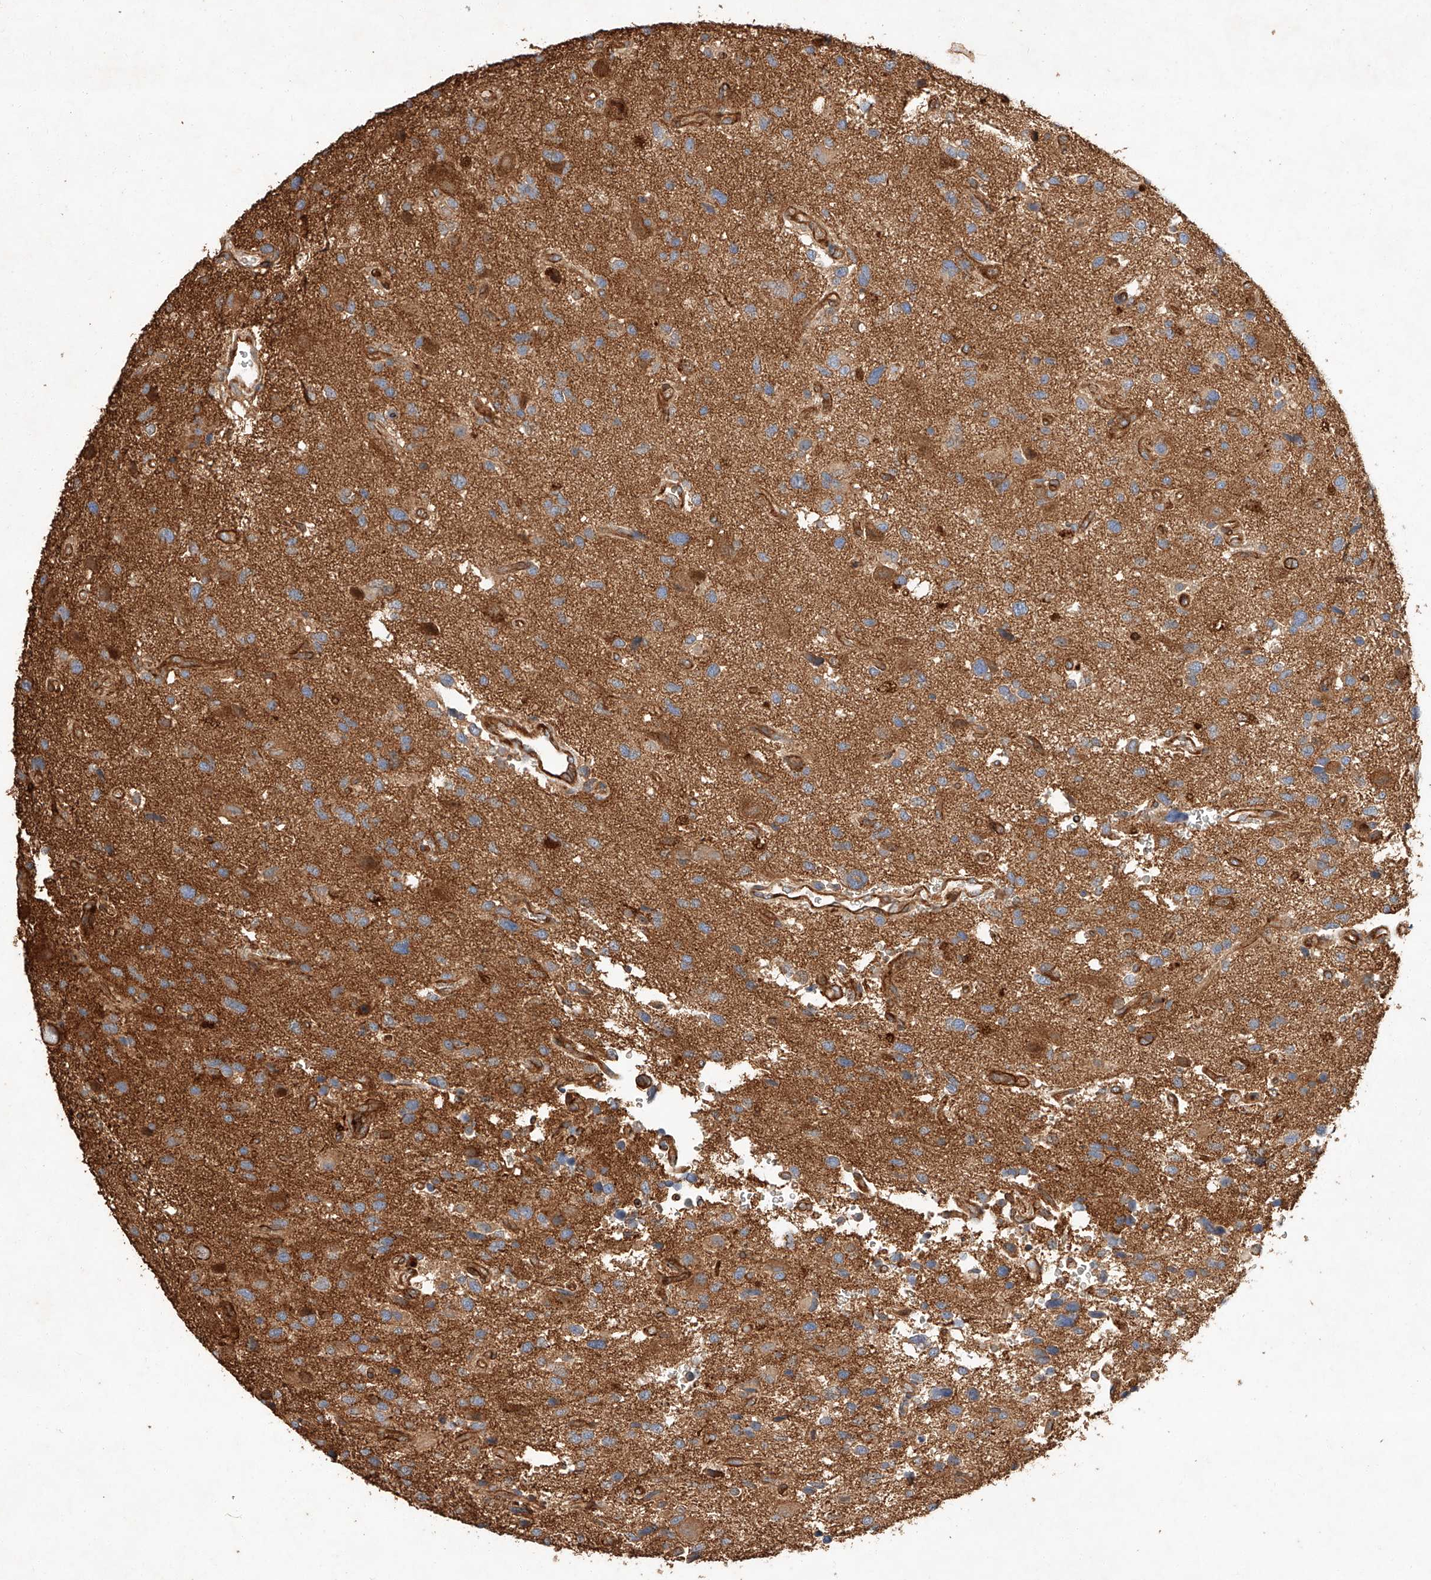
{"staining": {"intensity": "moderate", "quantity": "25%-75%", "location": "cytoplasmic/membranous"}, "tissue": "glioma", "cell_type": "Tumor cells", "image_type": "cancer", "snomed": [{"axis": "morphology", "description": "Glioma, malignant, High grade"}, {"axis": "topography", "description": "Brain"}], "caption": "Protein analysis of glioma tissue shows moderate cytoplasmic/membranous expression in about 25%-75% of tumor cells. (brown staining indicates protein expression, while blue staining denotes nuclei).", "gene": "GHDC", "patient": {"sex": "male", "age": 33}}